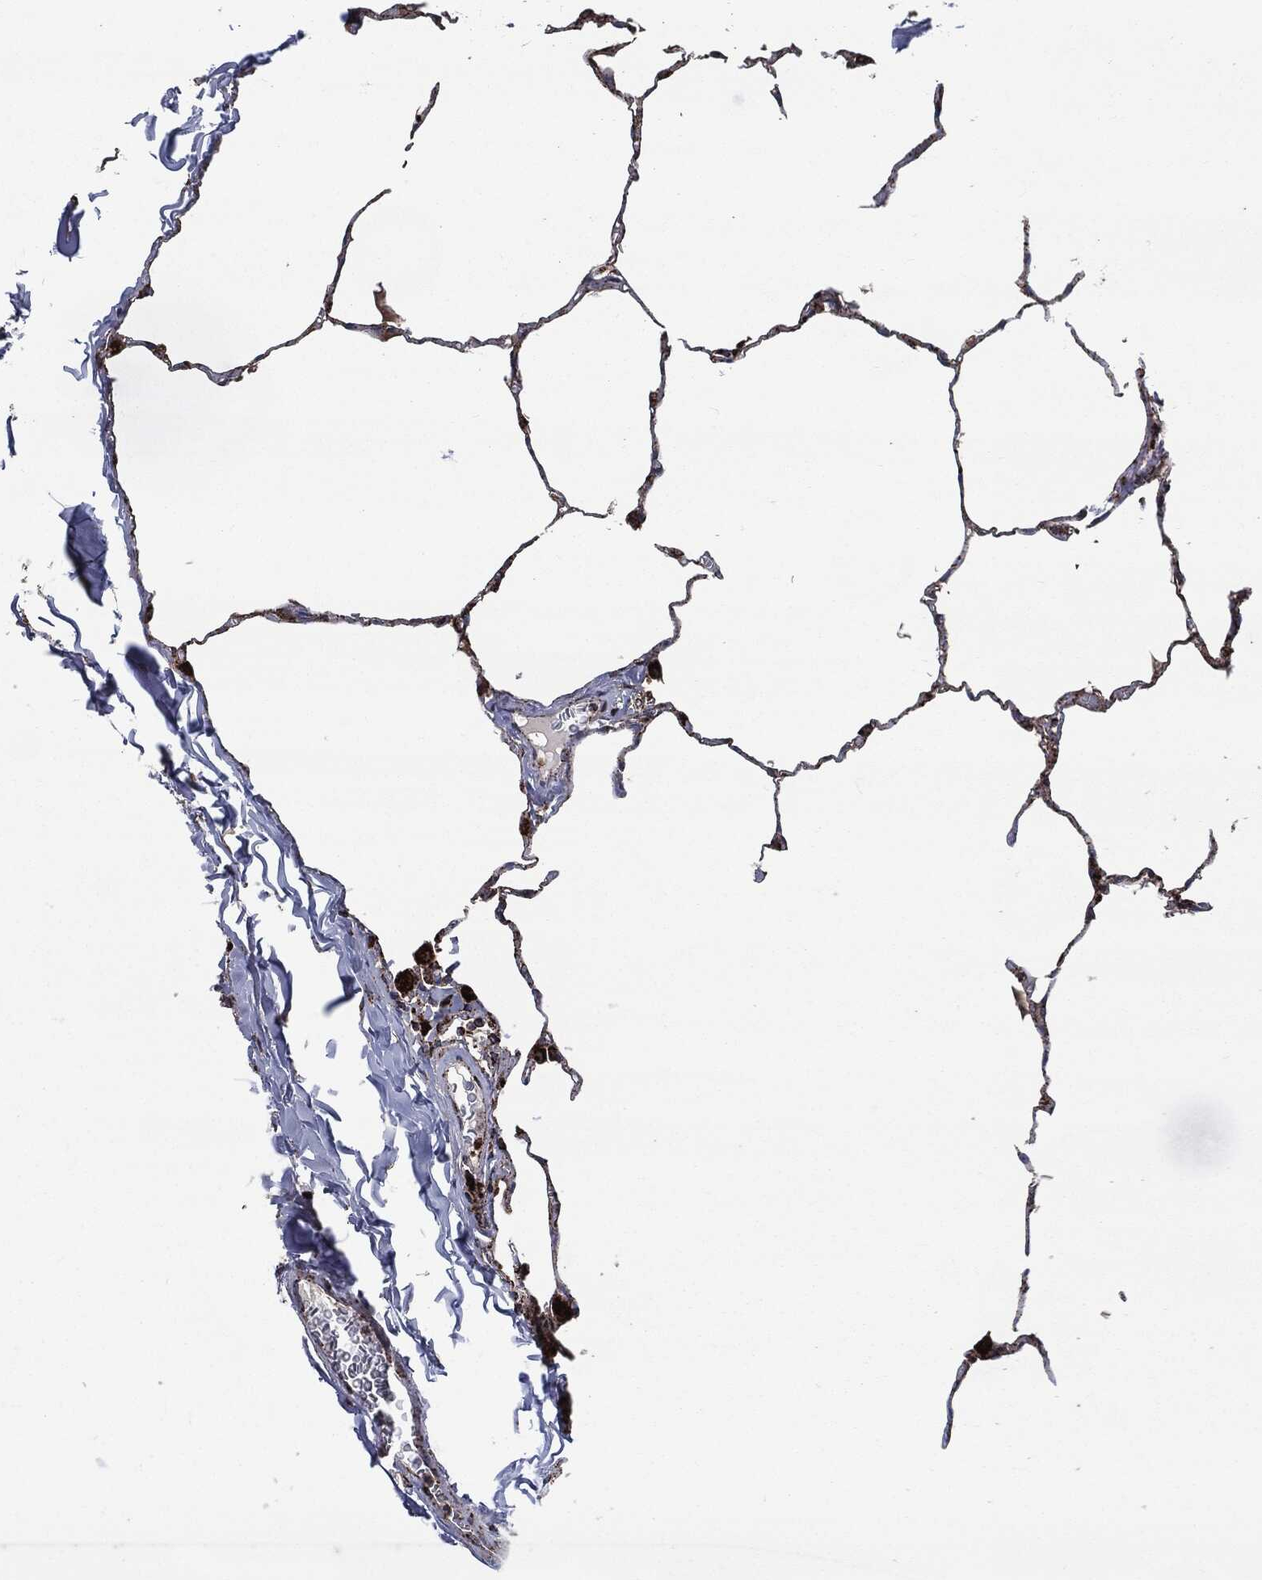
{"staining": {"intensity": "moderate", "quantity": ">75%", "location": "cytoplasmic/membranous"}, "tissue": "lung", "cell_type": "Alveolar cells", "image_type": "normal", "snomed": [{"axis": "morphology", "description": "Normal tissue, NOS"}, {"axis": "morphology", "description": "Adenocarcinoma, metastatic, NOS"}, {"axis": "topography", "description": "Lung"}], "caption": "Protein analysis of benign lung exhibits moderate cytoplasmic/membranous expression in about >75% of alveolar cells.", "gene": "FH", "patient": {"sex": "male", "age": 45}}